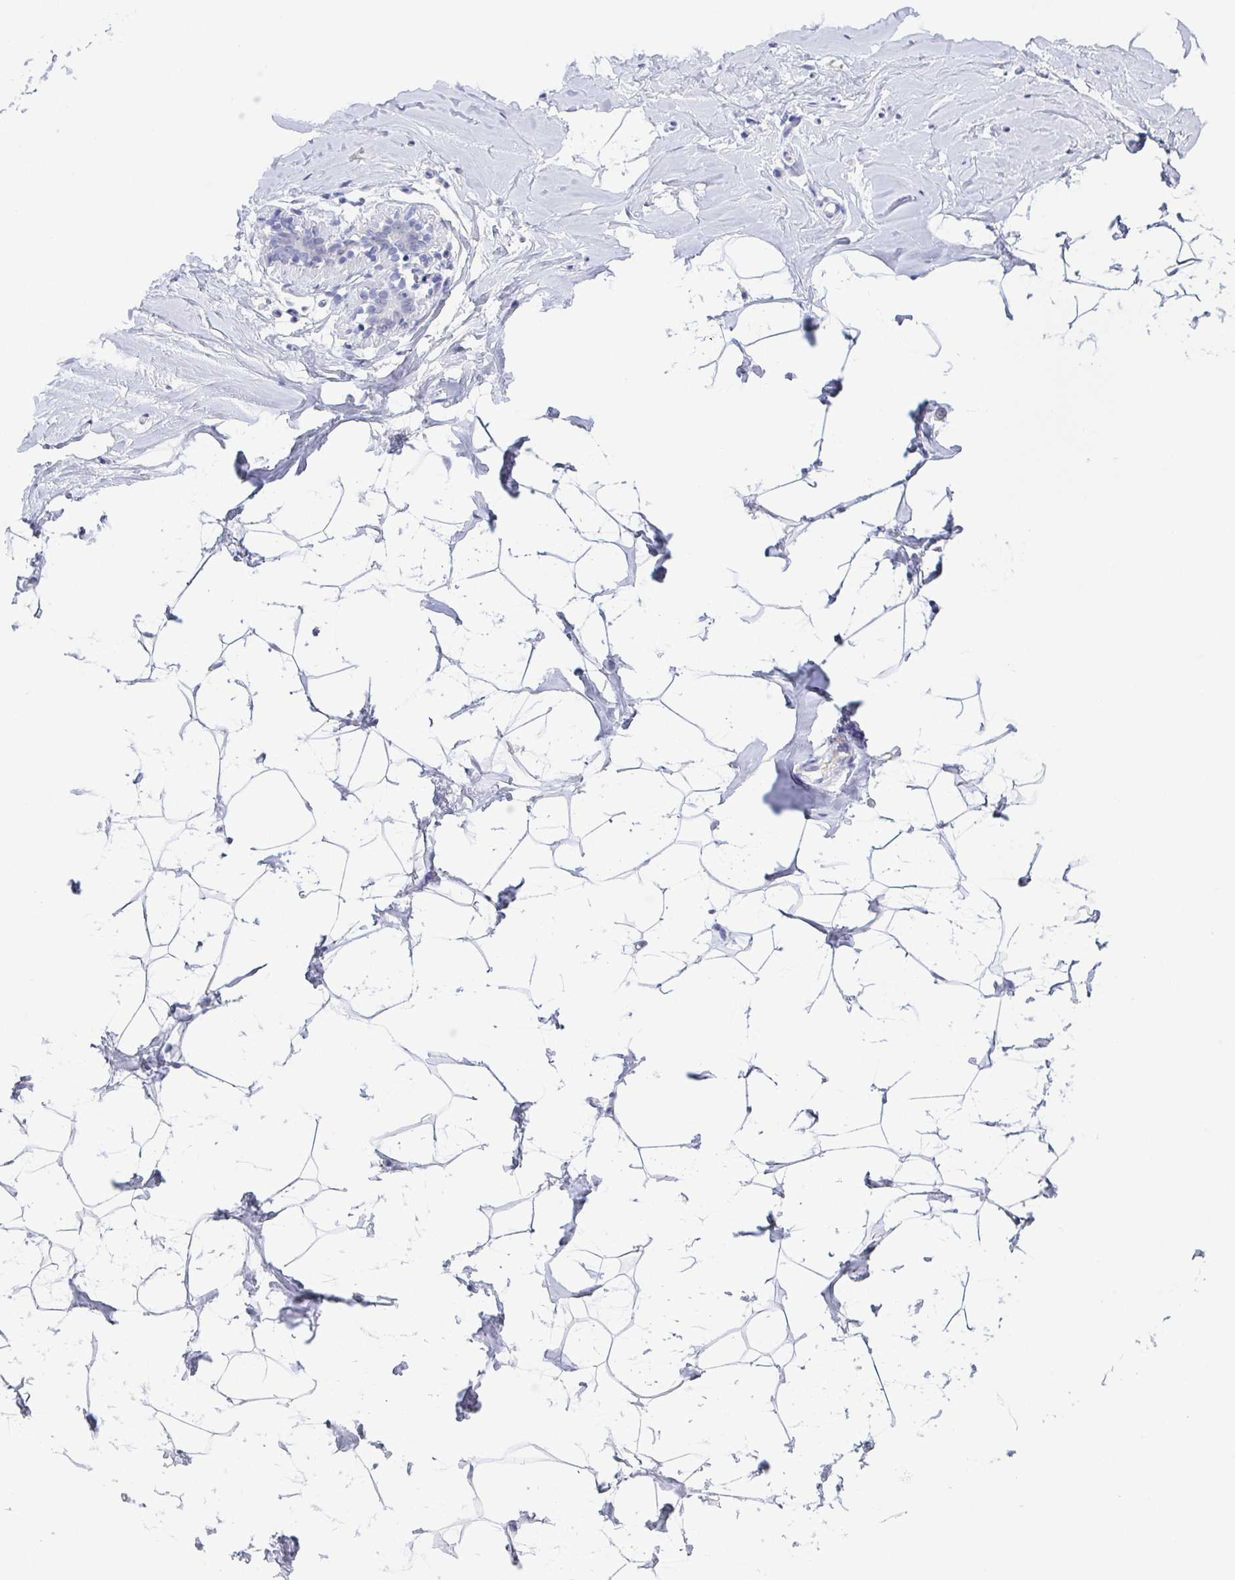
{"staining": {"intensity": "negative", "quantity": "none", "location": "none"}, "tissue": "breast", "cell_type": "Adipocytes", "image_type": "normal", "snomed": [{"axis": "morphology", "description": "Normal tissue, NOS"}, {"axis": "topography", "description": "Breast"}], "caption": "High power microscopy image of an immunohistochemistry histopathology image of normal breast, revealing no significant staining in adipocytes. (Brightfield microscopy of DAB (3,3'-diaminobenzidine) immunohistochemistry at high magnification).", "gene": "REG4", "patient": {"sex": "female", "age": 32}}